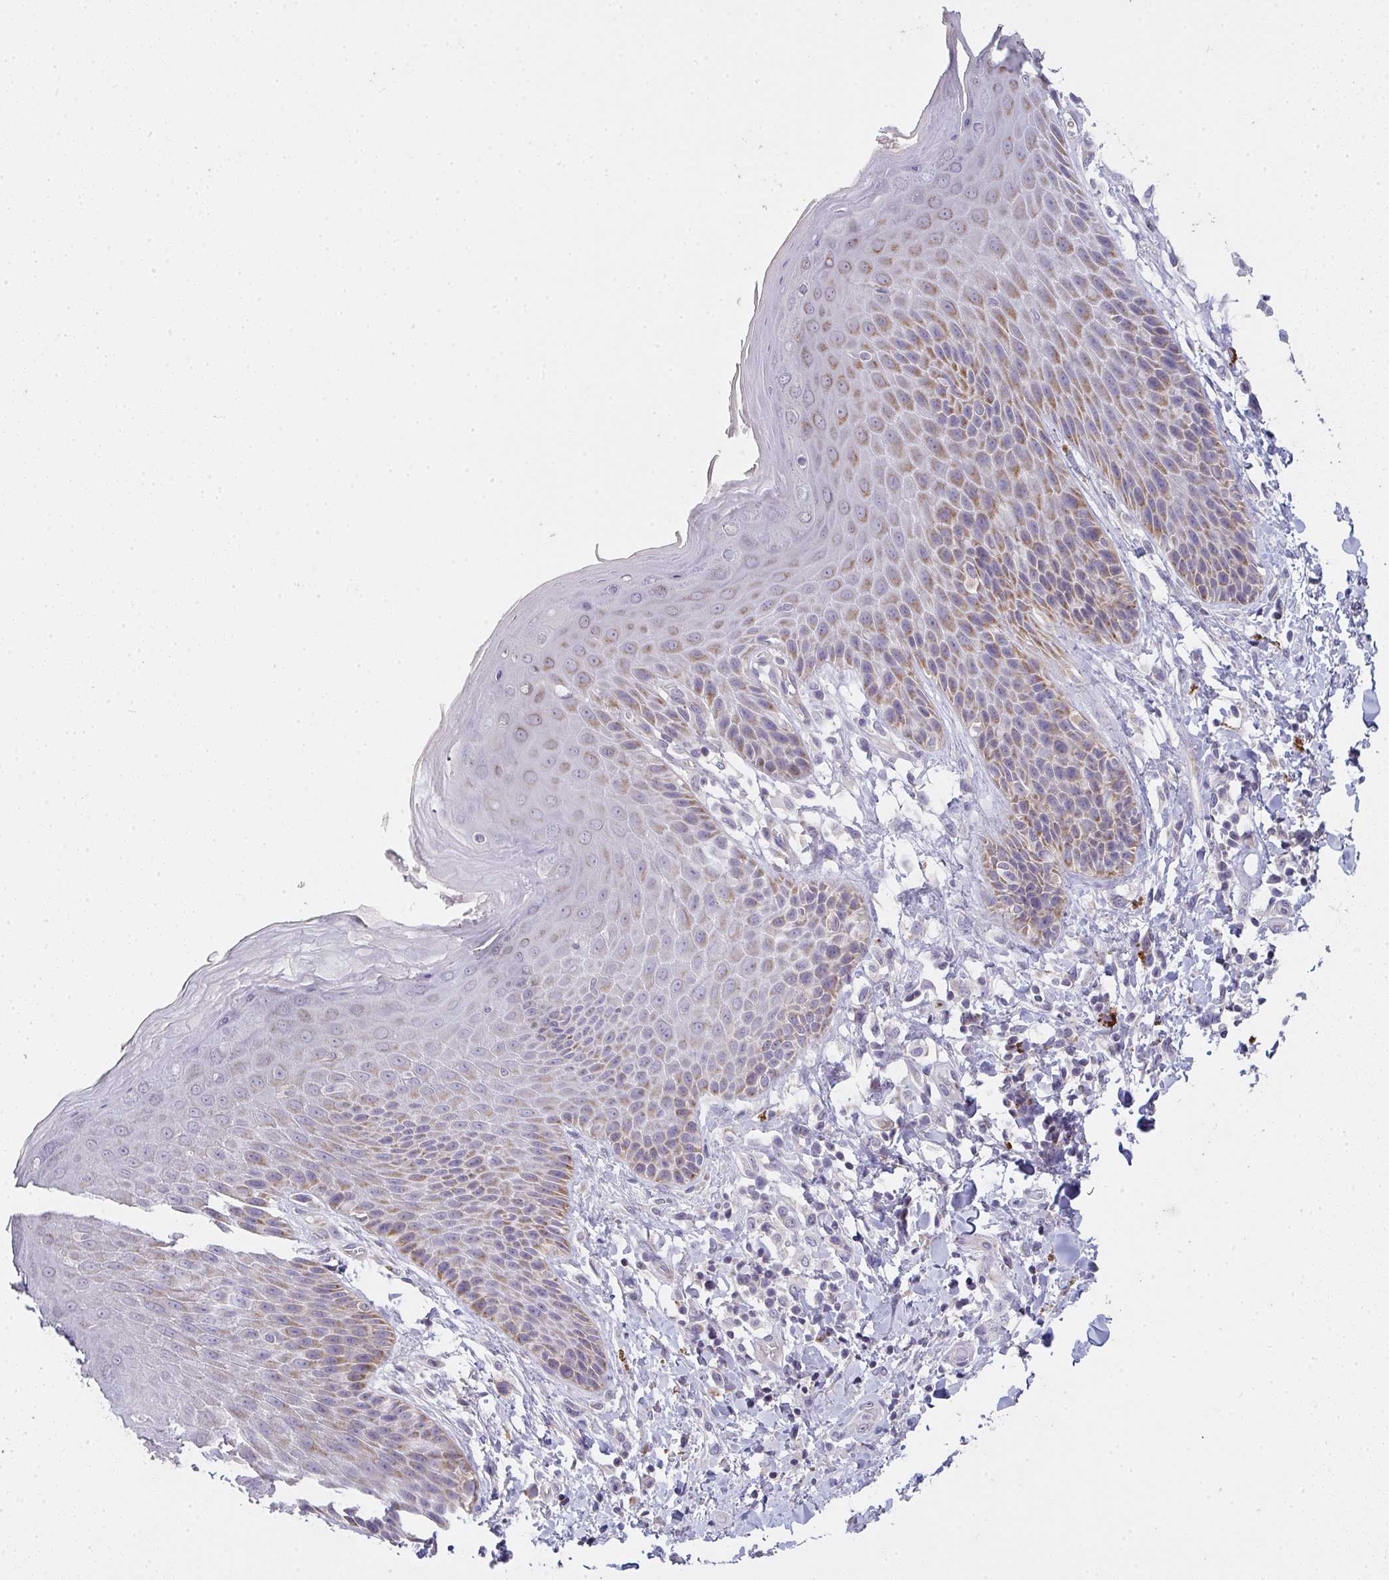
{"staining": {"intensity": "strong", "quantity": "<25%", "location": "cytoplasmic/membranous"}, "tissue": "skin", "cell_type": "Epidermal cells", "image_type": "normal", "snomed": [{"axis": "morphology", "description": "Normal tissue, NOS"}, {"axis": "topography", "description": "Anal"}, {"axis": "topography", "description": "Peripheral nerve tissue"}], "caption": "Brown immunohistochemical staining in normal human skin shows strong cytoplasmic/membranous positivity in about <25% of epidermal cells.", "gene": "TMEM219", "patient": {"sex": "male", "age": 51}}